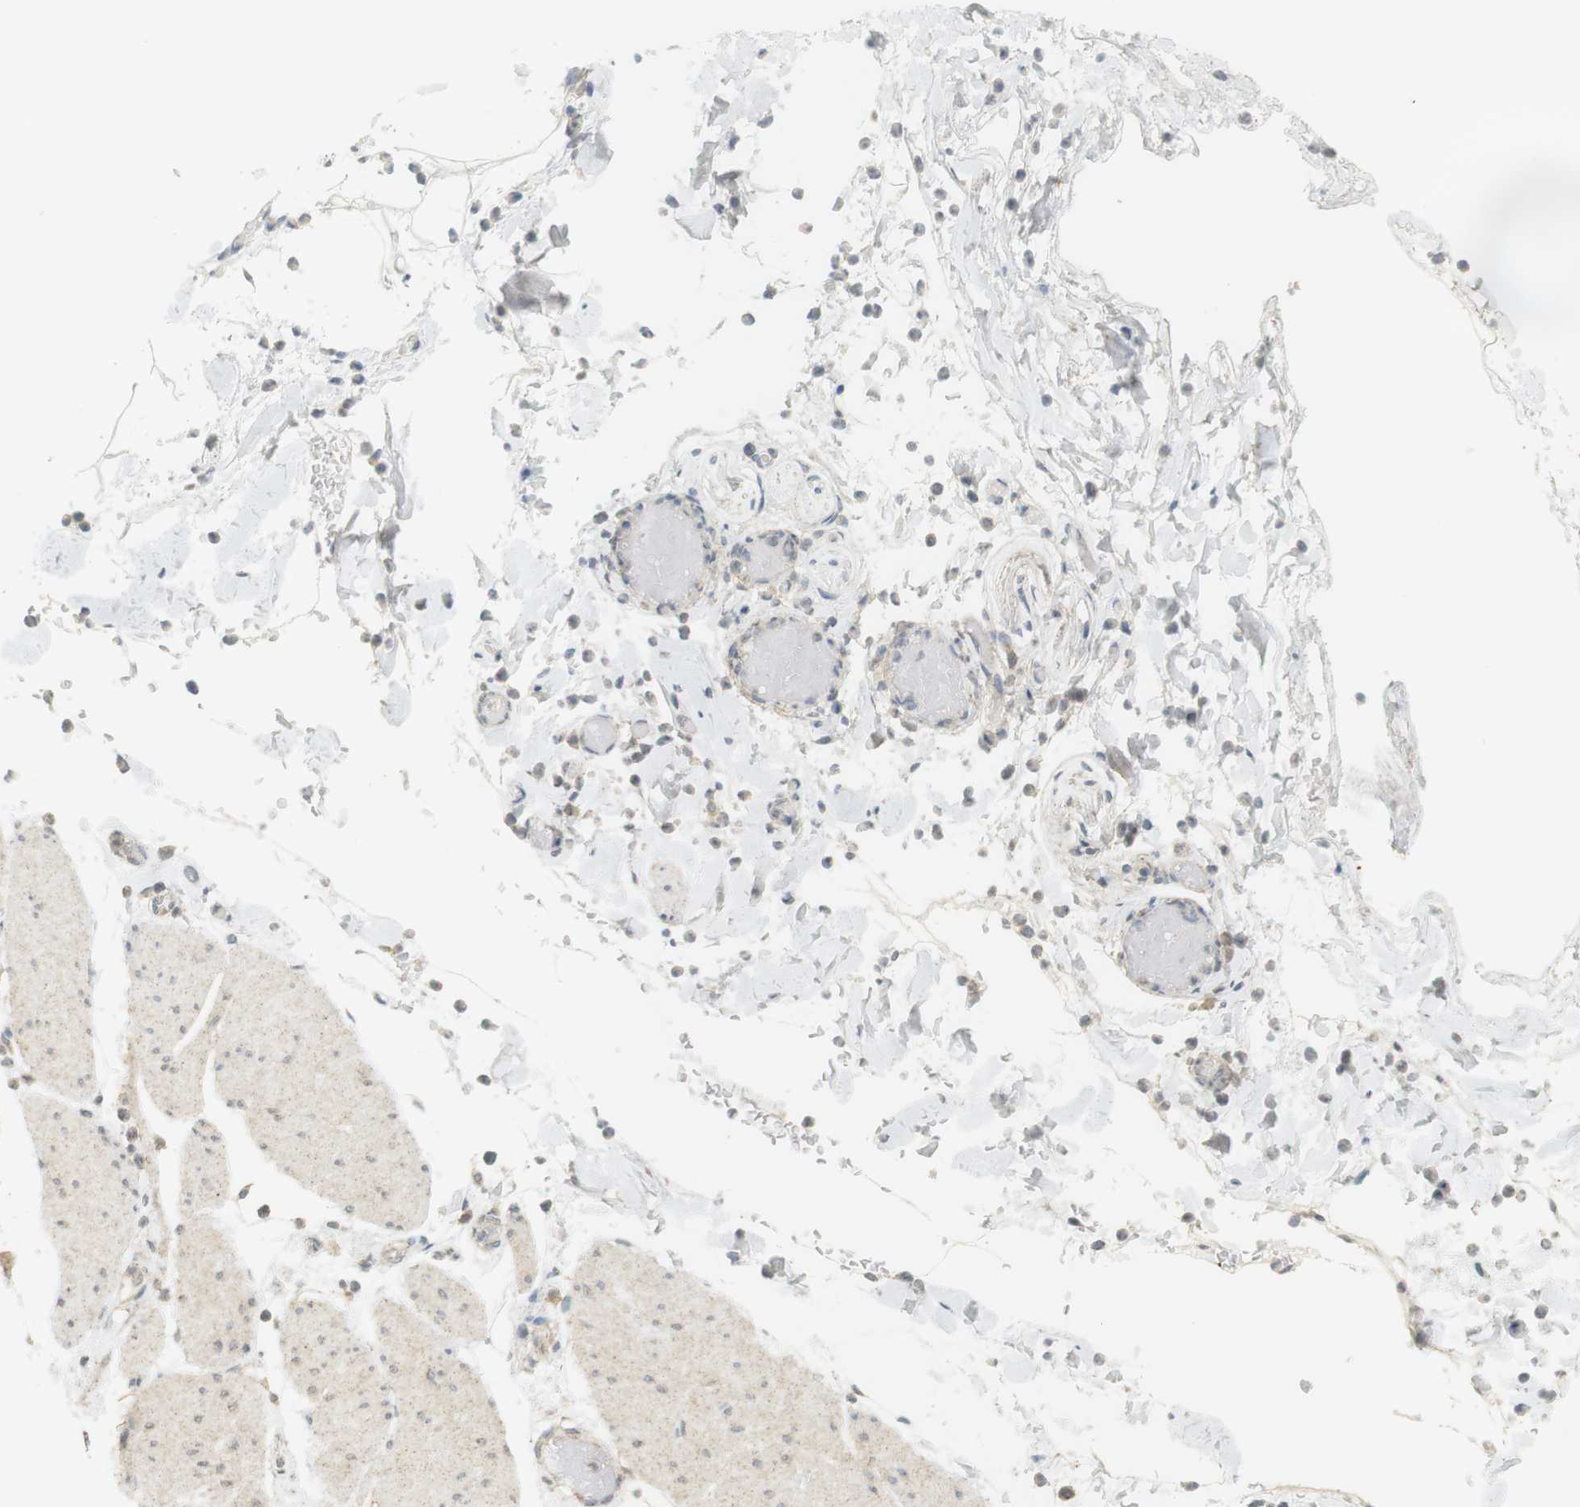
{"staining": {"intensity": "weak", "quantity": "<25%", "location": "cytoplasmic/membranous"}, "tissue": "smooth muscle", "cell_type": "Smooth muscle cells", "image_type": "normal", "snomed": [{"axis": "morphology", "description": "Normal tissue, NOS"}, {"axis": "topography", "description": "Smooth muscle"}, {"axis": "topography", "description": "Colon"}], "caption": "Immunohistochemistry of benign human smooth muscle demonstrates no staining in smooth muscle cells.", "gene": "TTK", "patient": {"sex": "male", "age": 67}}